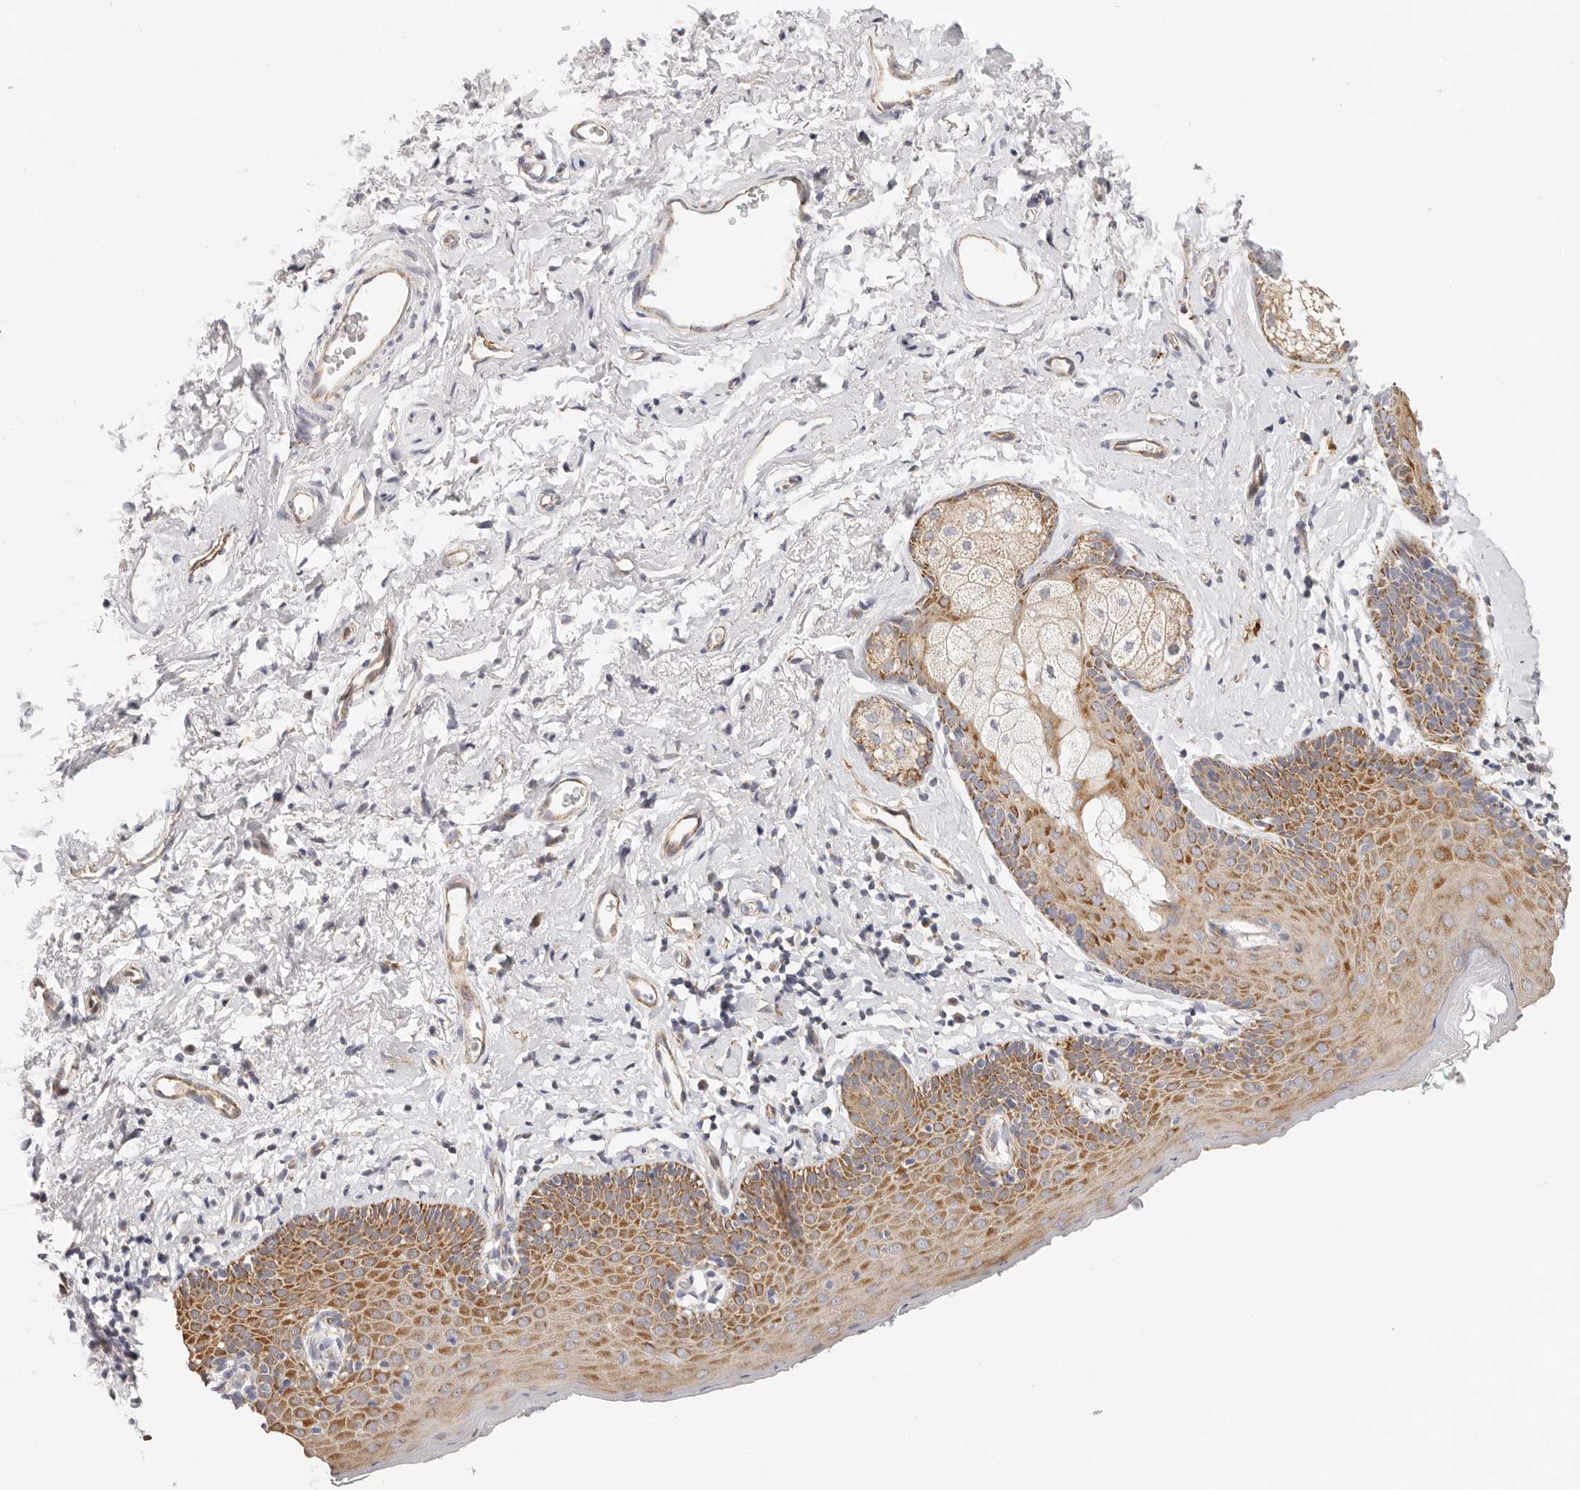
{"staining": {"intensity": "moderate", "quantity": "25%-75%", "location": "cytoplasmic/membranous"}, "tissue": "skin", "cell_type": "Epidermal cells", "image_type": "normal", "snomed": [{"axis": "morphology", "description": "Normal tissue, NOS"}, {"axis": "topography", "description": "Vulva"}], "caption": "Benign skin was stained to show a protein in brown. There is medium levels of moderate cytoplasmic/membranous expression in approximately 25%-75% of epidermal cells.", "gene": "AFDN", "patient": {"sex": "female", "age": 66}}